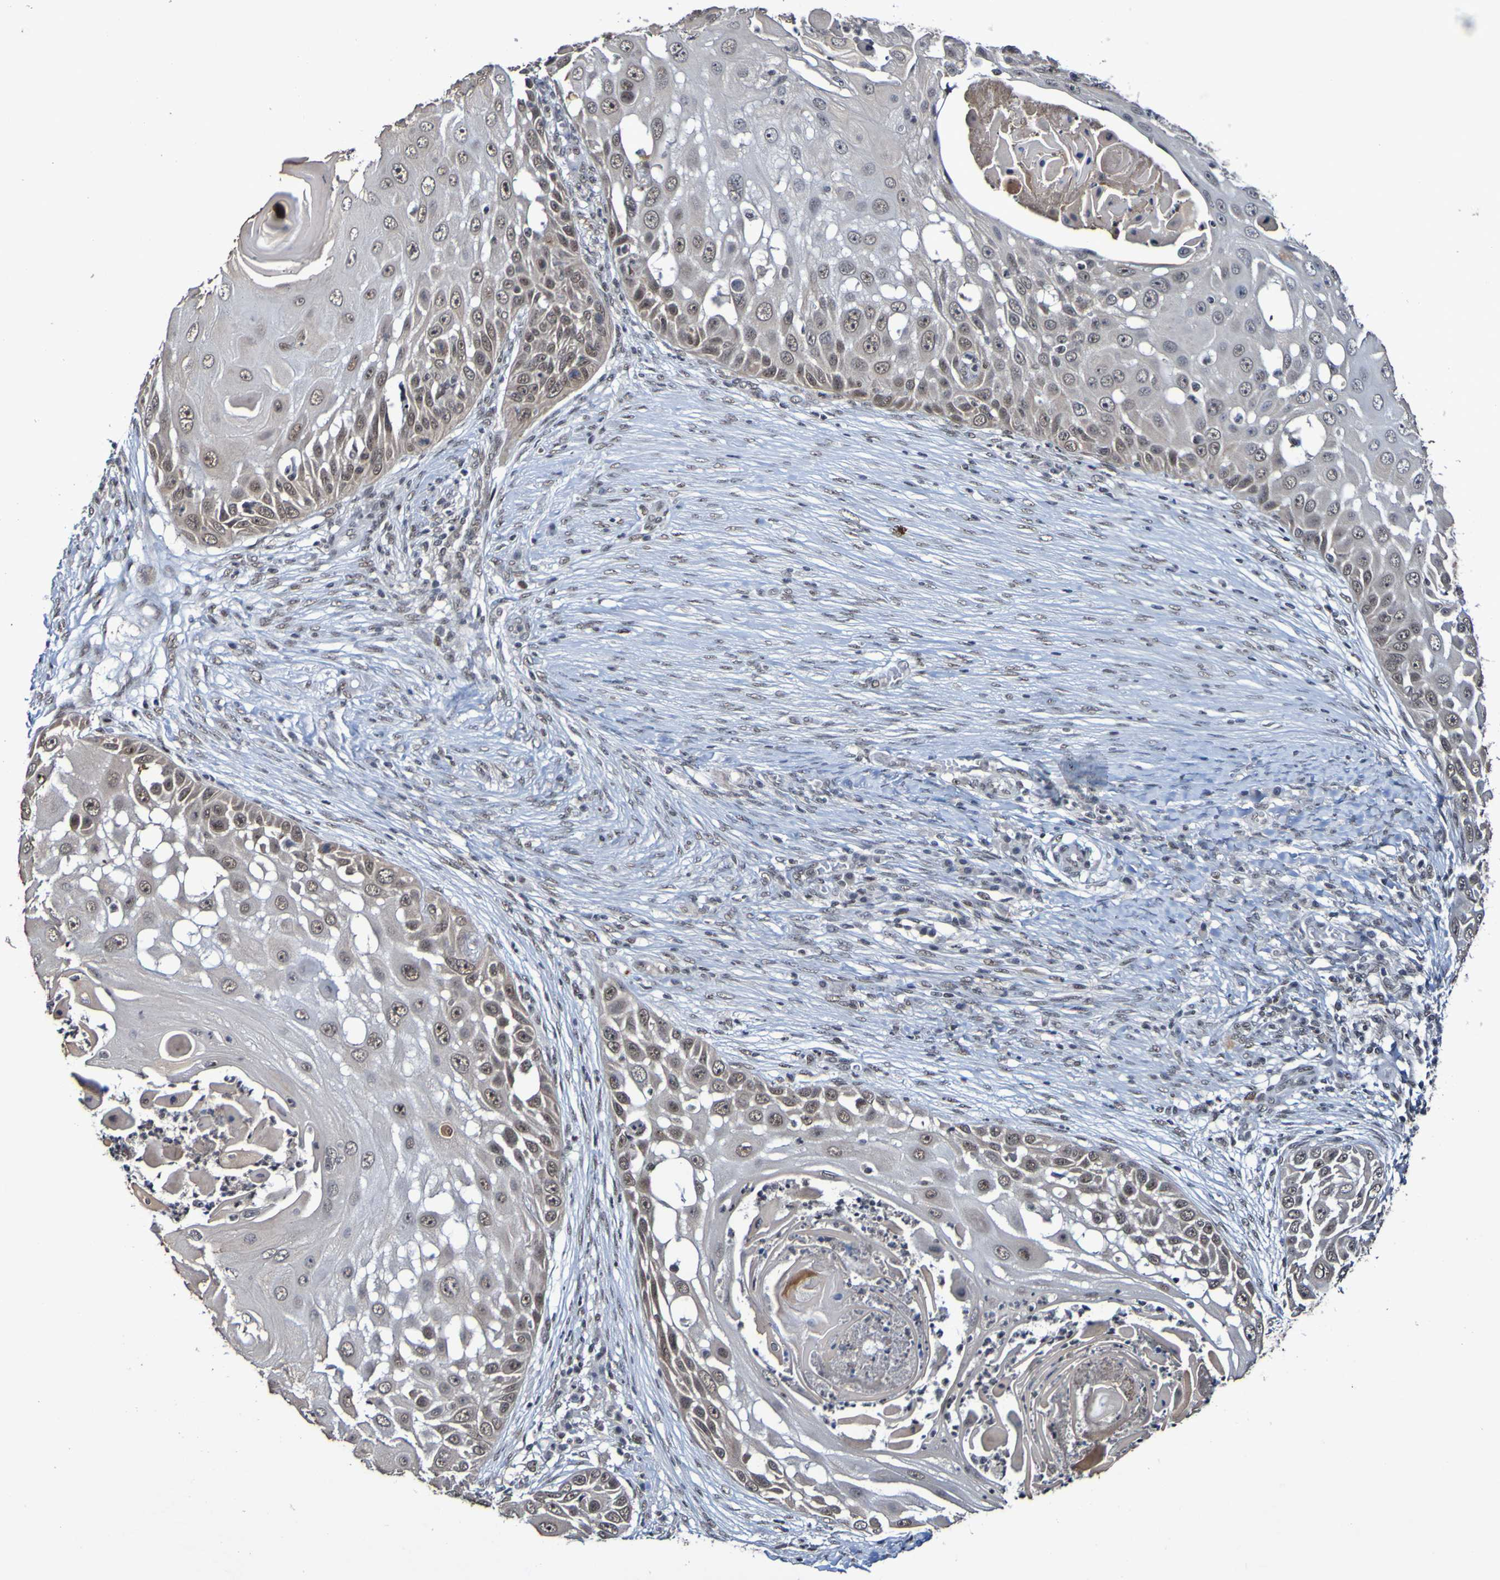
{"staining": {"intensity": "weak", "quantity": "25%-75%", "location": "cytoplasmic/membranous,nuclear"}, "tissue": "skin cancer", "cell_type": "Tumor cells", "image_type": "cancer", "snomed": [{"axis": "morphology", "description": "Squamous cell carcinoma, NOS"}, {"axis": "topography", "description": "Skin"}], "caption": "Immunohistochemistry (IHC) of skin cancer exhibits low levels of weak cytoplasmic/membranous and nuclear expression in approximately 25%-75% of tumor cells.", "gene": "CDC5L", "patient": {"sex": "female", "age": 44}}